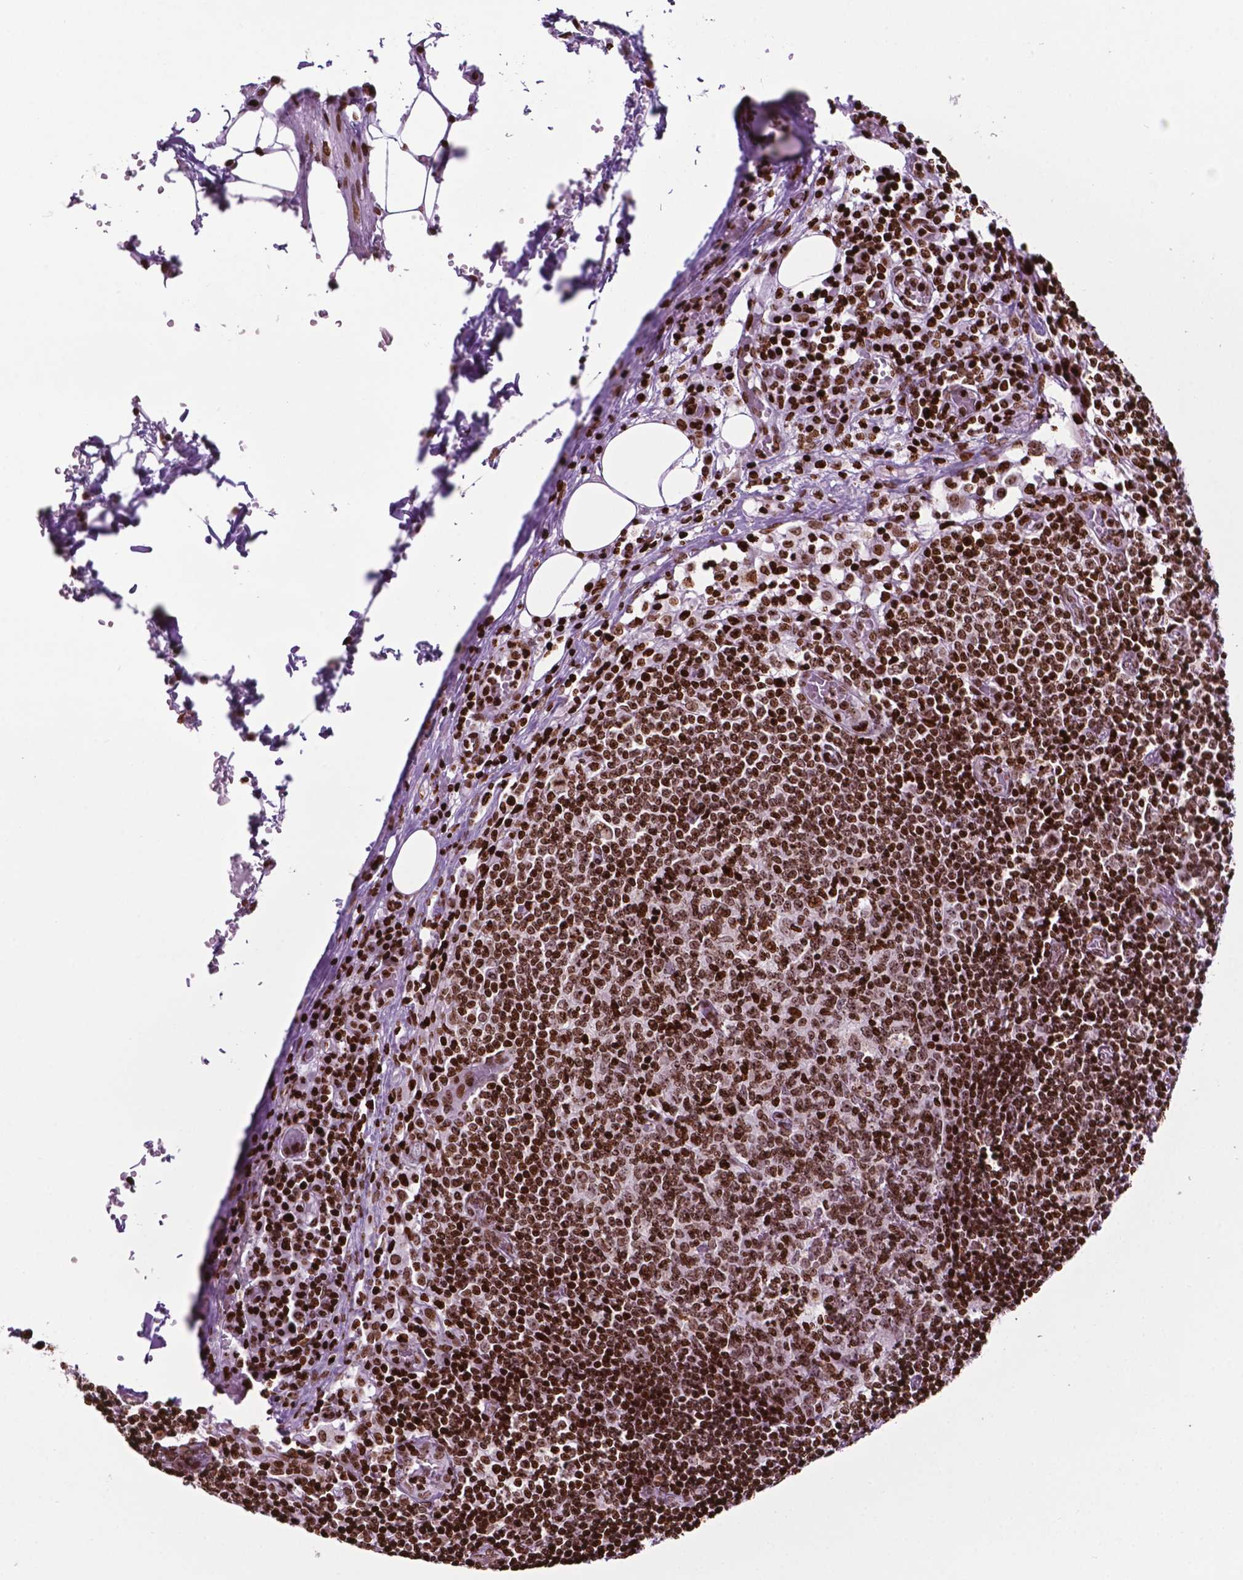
{"staining": {"intensity": "strong", "quantity": ">75%", "location": "nuclear"}, "tissue": "lymph node", "cell_type": "Germinal center cells", "image_type": "normal", "snomed": [{"axis": "morphology", "description": "Normal tissue, NOS"}, {"axis": "topography", "description": "Lymph node"}], "caption": "DAB immunohistochemical staining of normal human lymph node reveals strong nuclear protein expression in approximately >75% of germinal center cells. The protein is shown in brown color, while the nuclei are stained blue.", "gene": "TMEM250", "patient": {"sex": "male", "age": 62}}